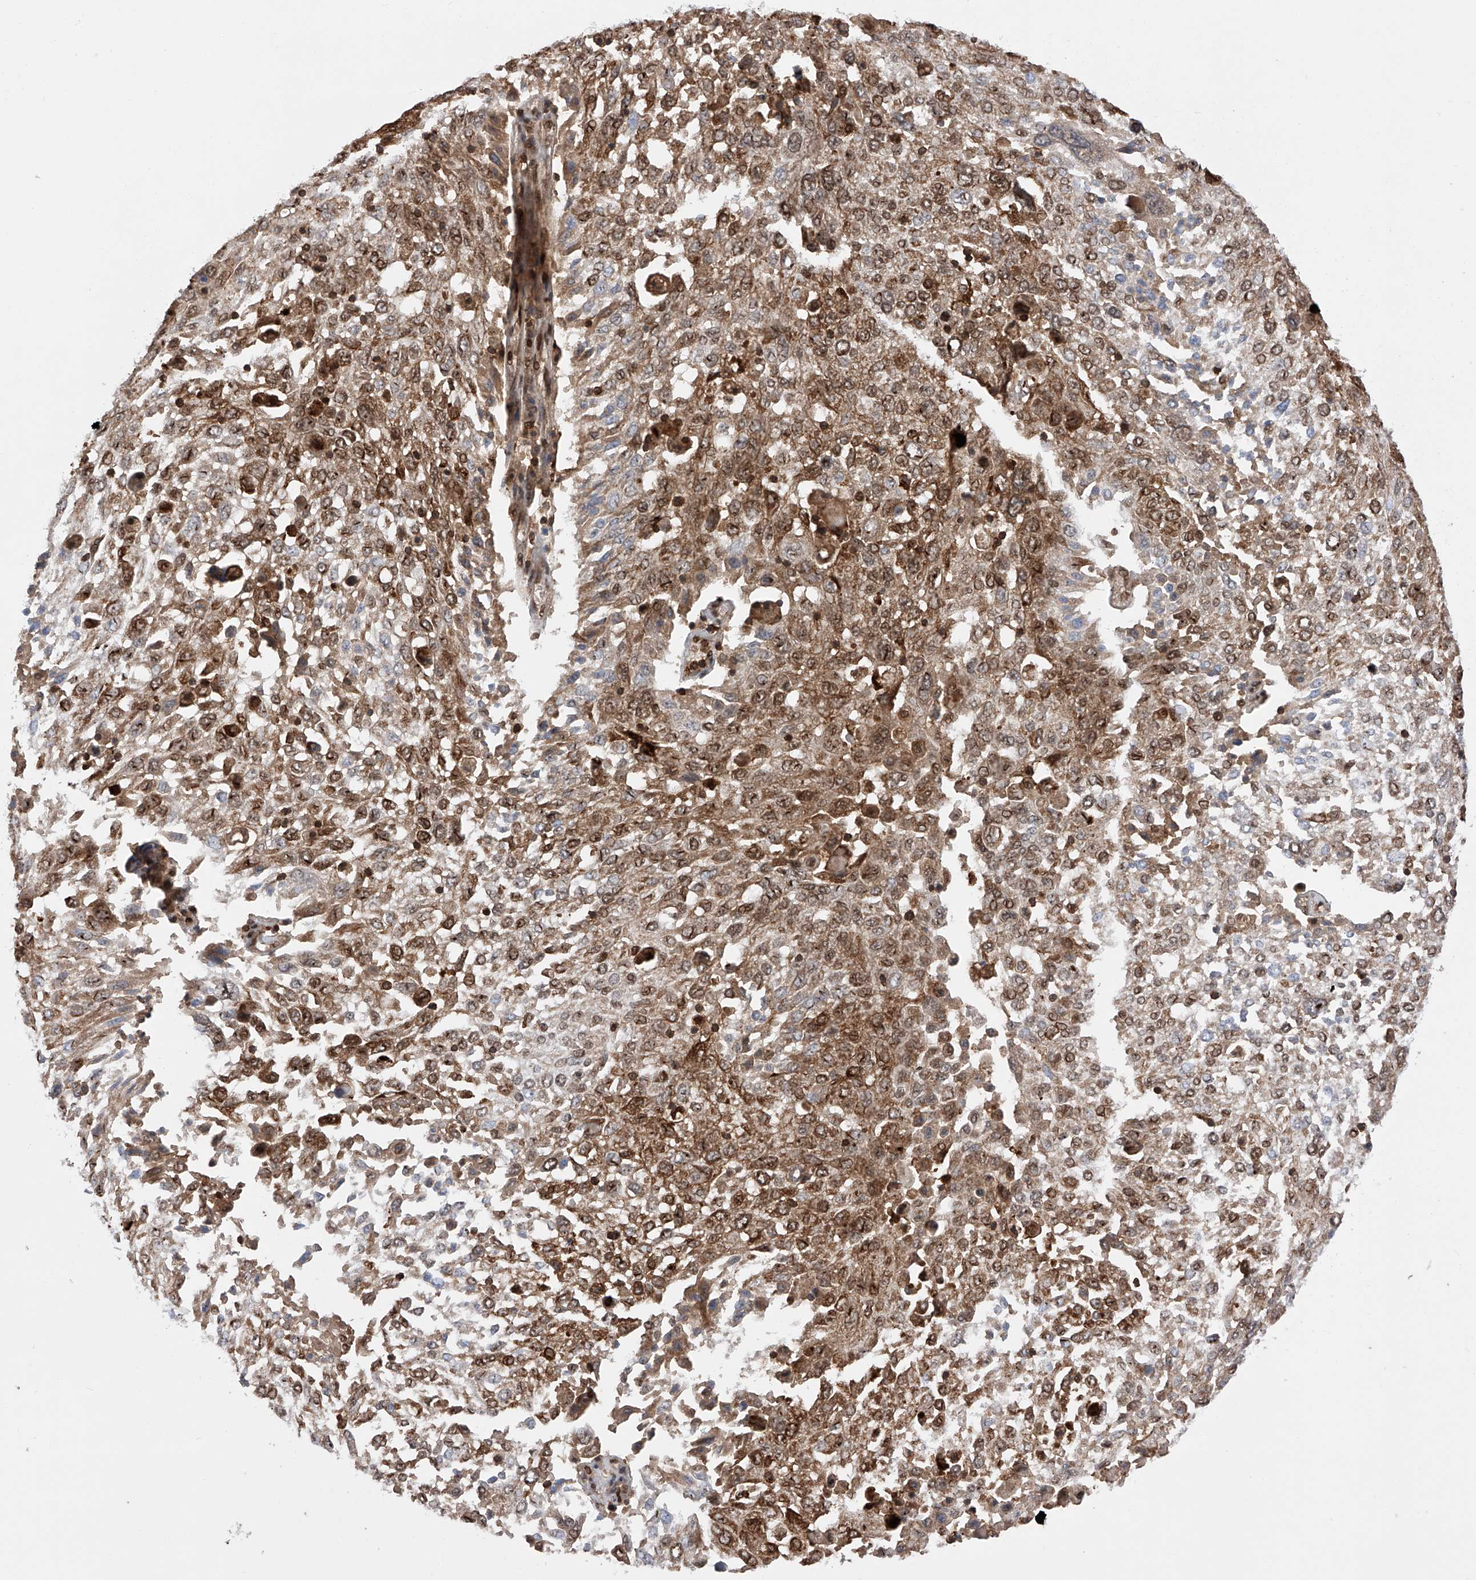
{"staining": {"intensity": "moderate", "quantity": ">75%", "location": "cytoplasmic/membranous,nuclear"}, "tissue": "lung cancer", "cell_type": "Tumor cells", "image_type": "cancer", "snomed": [{"axis": "morphology", "description": "Squamous cell carcinoma, NOS"}, {"axis": "topography", "description": "Lung"}], "caption": "Lung cancer stained for a protein exhibits moderate cytoplasmic/membranous and nuclear positivity in tumor cells. Using DAB (brown) and hematoxylin (blue) stains, captured at high magnification using brightfield microscopy.", "gene": "ZNF280D", "patient": {"sex": "male", "age": 65}}